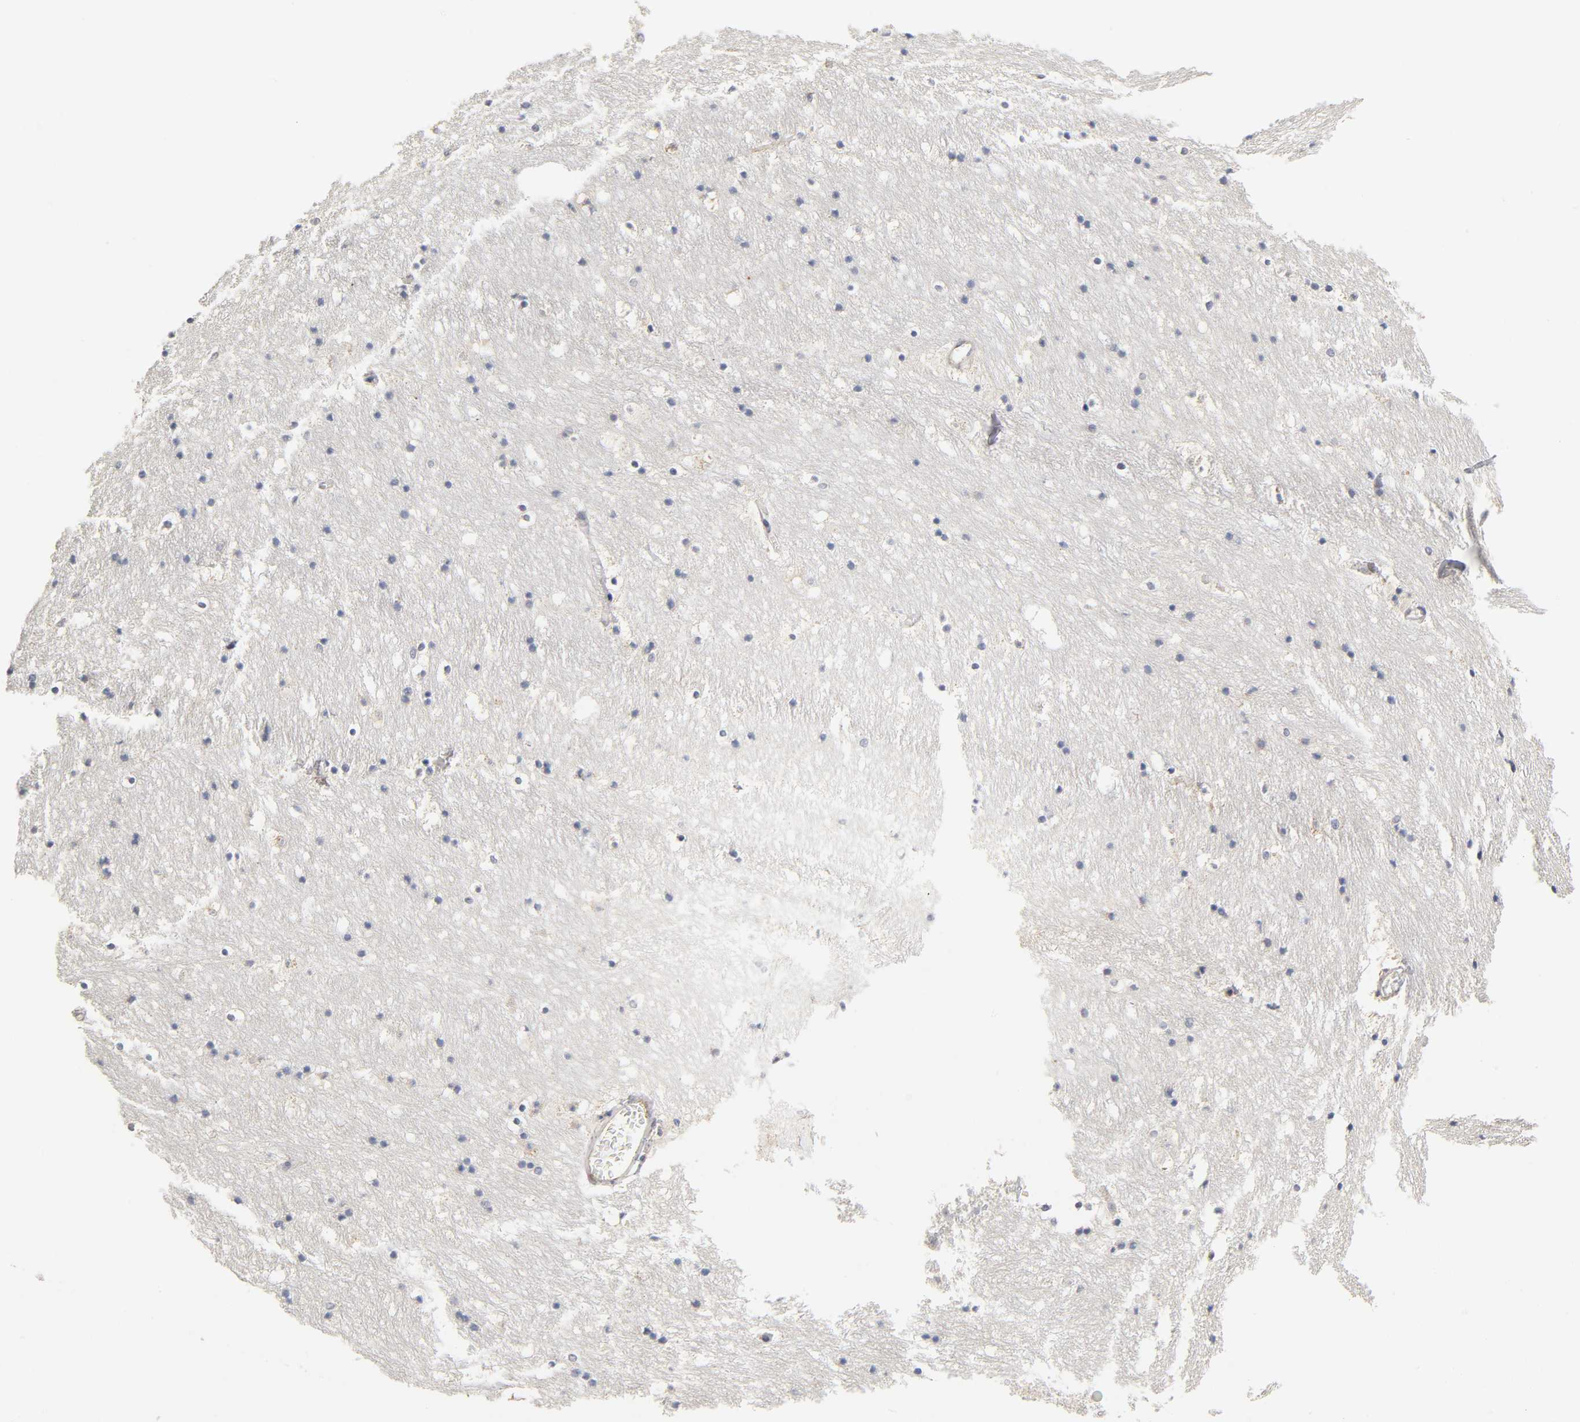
{"staining": {"intensity": "negative", "quantity": "none", "location": "none"}, "tissue": "caudate", "cell_type": "Glial cells", "image_type": "normal", "snomed": [{"axis": "morphology", "description": "Normal tissue, NOS"}, {"axis": "topography", "description": "Lateral ventricle wall"}], "caption": "Human caudate stained for a protein using IHC displays no expression in glial cells.", "gene": "NRP1", "patient": {"sex": "male", "age": 45}}